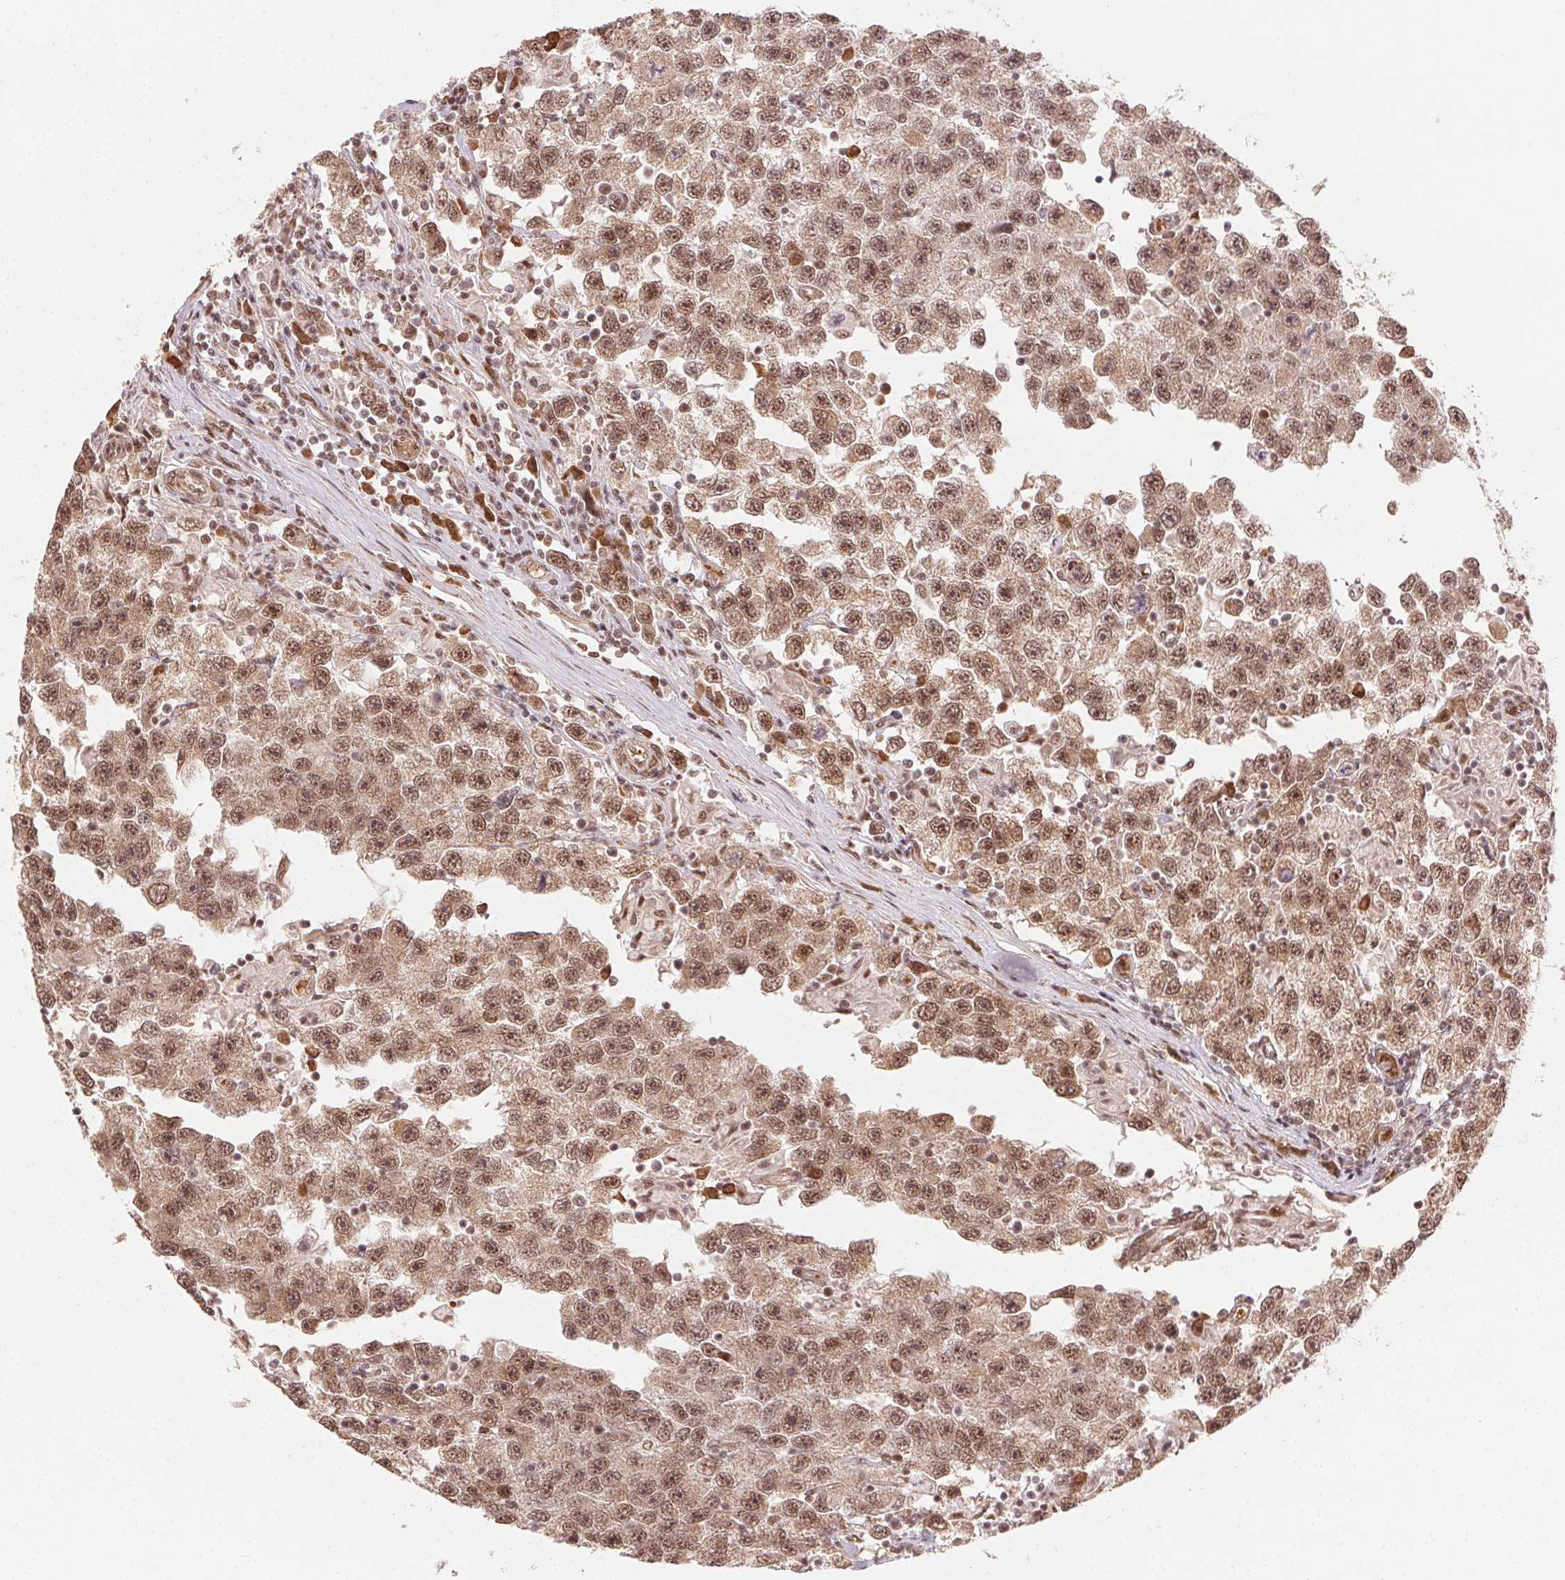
{"staining": {"intensity": "moderate", "quantity": ">75%", "location": "nuclear"}, "tissue": "testis cancer", "cell_type": "Tumor cells", "image_type": "cancer", "snomed": [{"axis": "morphology", "description": "Seminoma, NOS"}, {"axis": "topography", "description": "Testis"}], "caption": "A micrograph of testis seminoma stained for a protein demonstrates moderate nuclear brown staining in tumor cells.", "gene": "TREML4", "patient": {"sex": "male", "age": 26}}